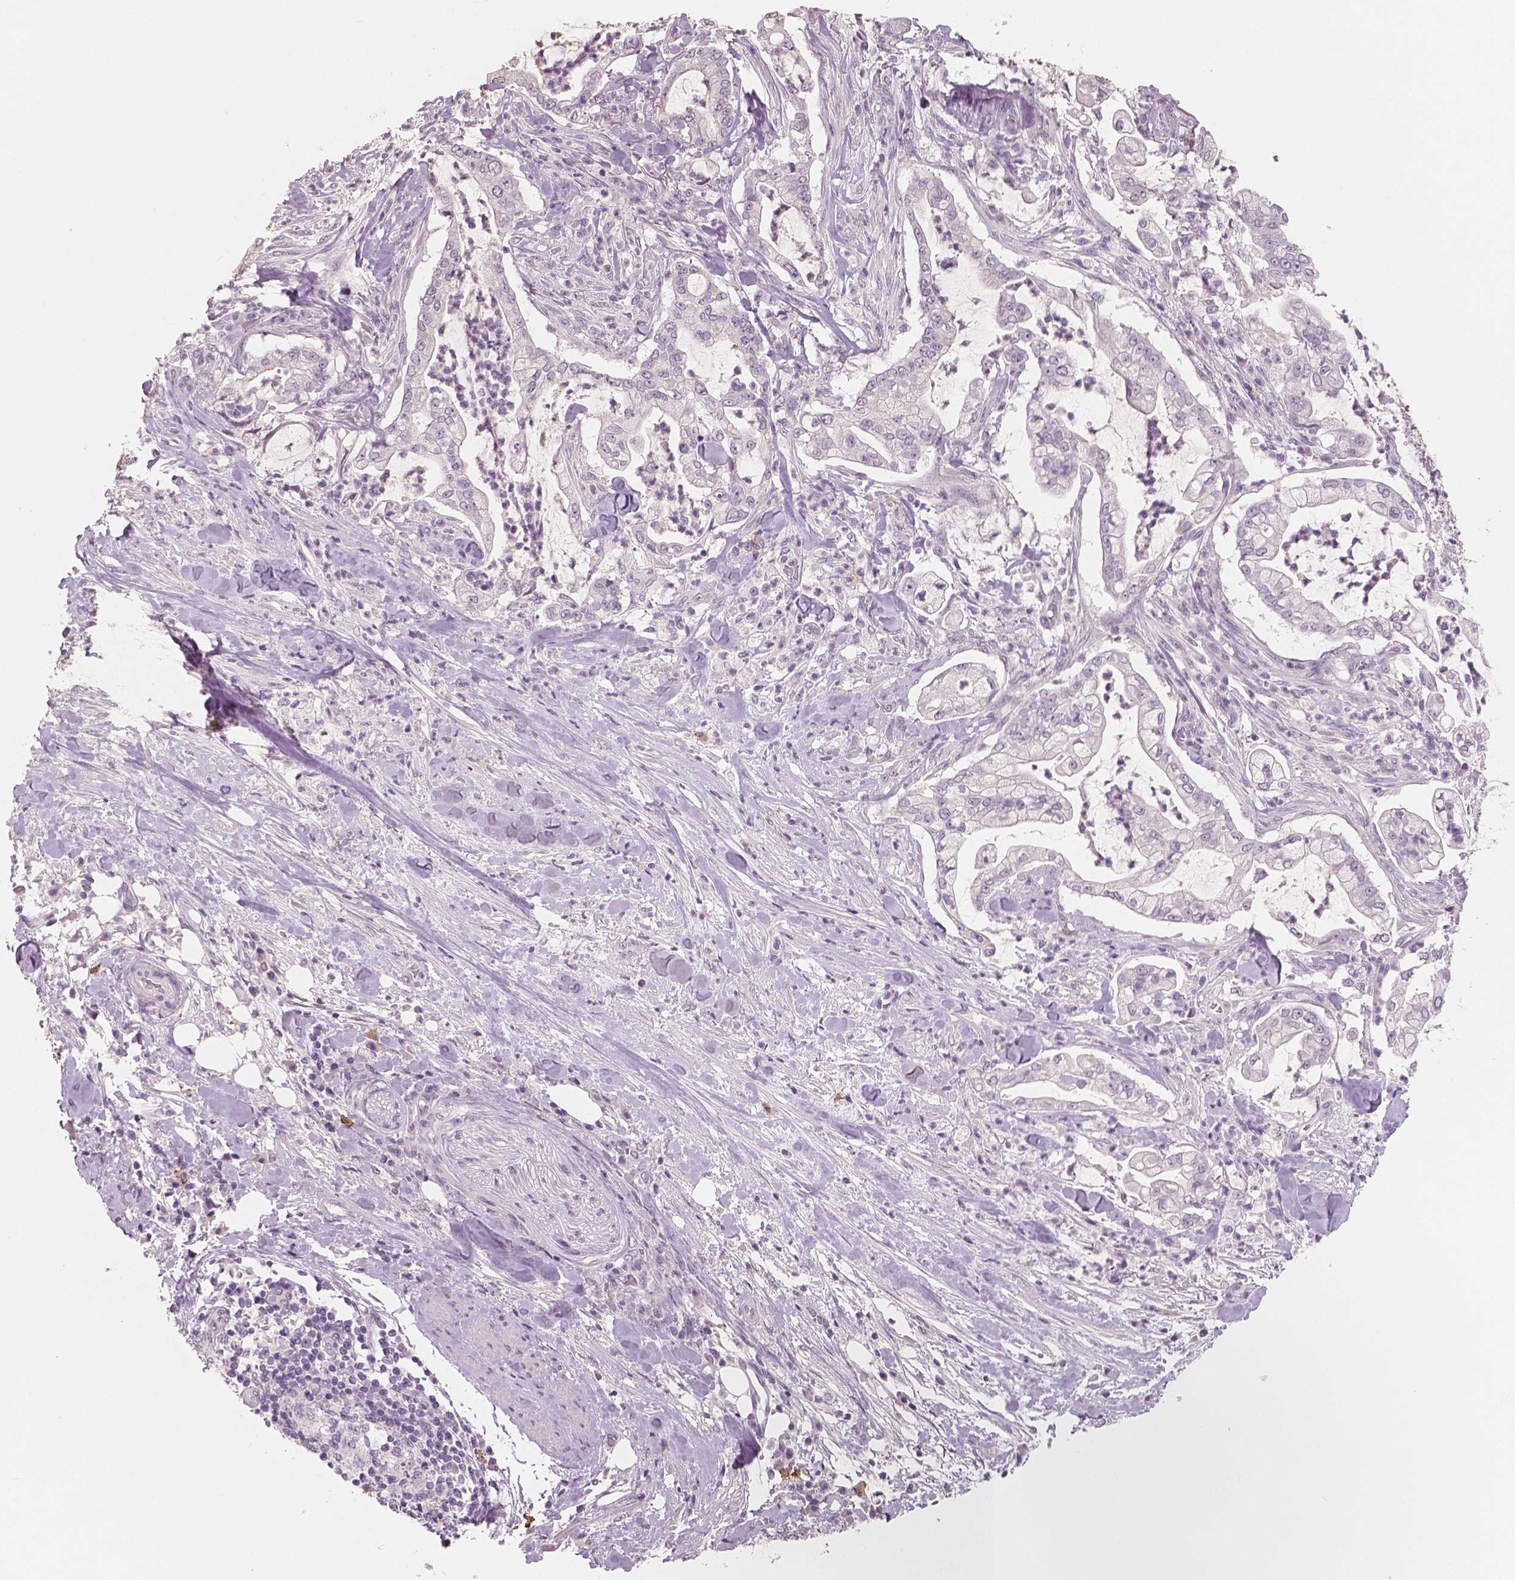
{"staining": {"intensity": "negative", "quantity": "none", "location": "none"}, "tissue": "pancreatic cancer", "cell_type": "Tumor cells", "image_type": "cancer", "snomed": [{"axis": "morphology", "description": "Adenocarcinoma, NOS"}, {"axis": "topography", "description": "Pancreas"}], "caption": "A micrograph of human adenocarcinoma (pancreatic) is negative for staining in tumor cells. Nuclei are stained in blue.", "gene": "KIT", "patient": {"sex": "female", "age": 69}}